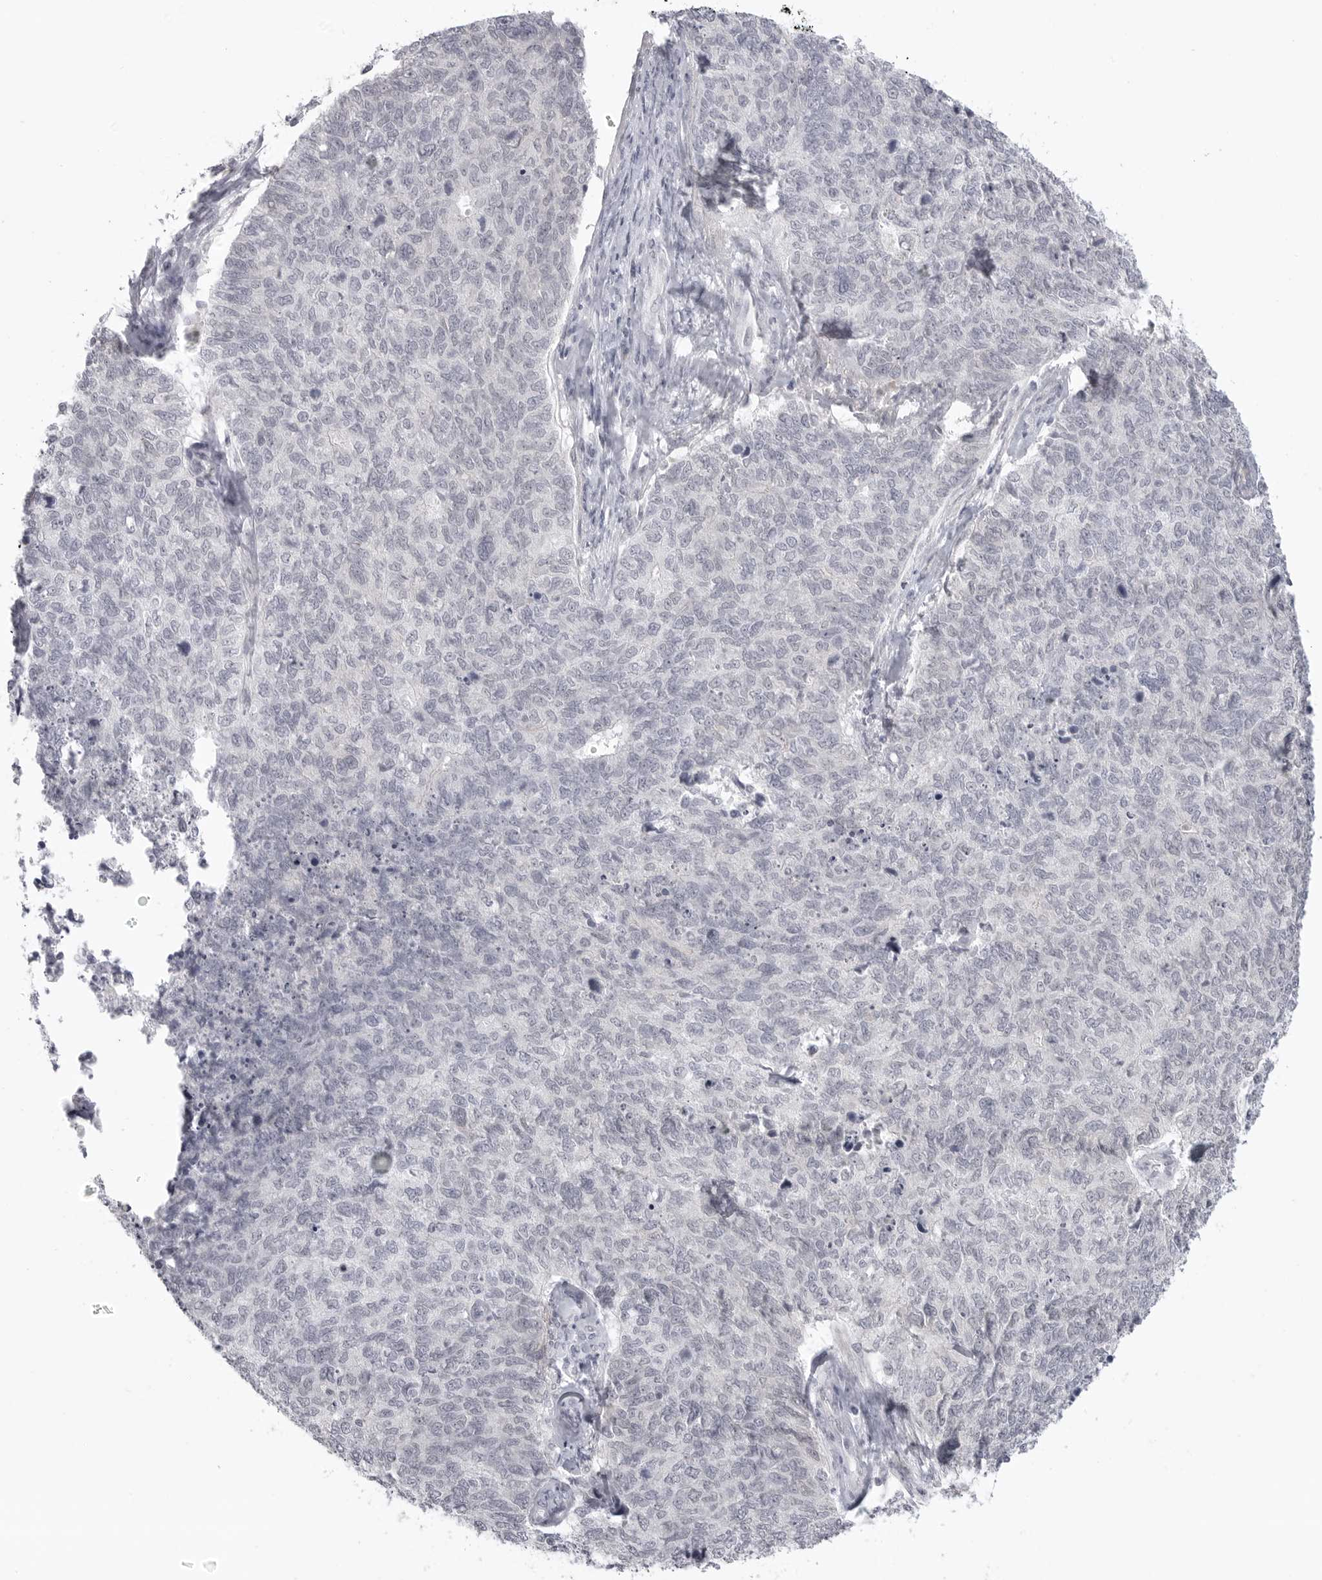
{"staining": {"intensity": "negative", "quantity": "none", "location": "none"}, "tissue": "cervical cancer", "cell_type": "Tumor cells", "image_type": "cancer", "snomed": [{"axis": "morphology", "description": "Squamous cell carcinoma, NOS"}, {"axis": "topography", "description": "Cervix"}], "caption": "An immunohistochemistry (IHC) photomicrograph of cervical cancer is shown. There is no staining in tumor cells of cervical cancer.", "gene": "TCTN3", "patient": {"sex": "female", "age": 63}}